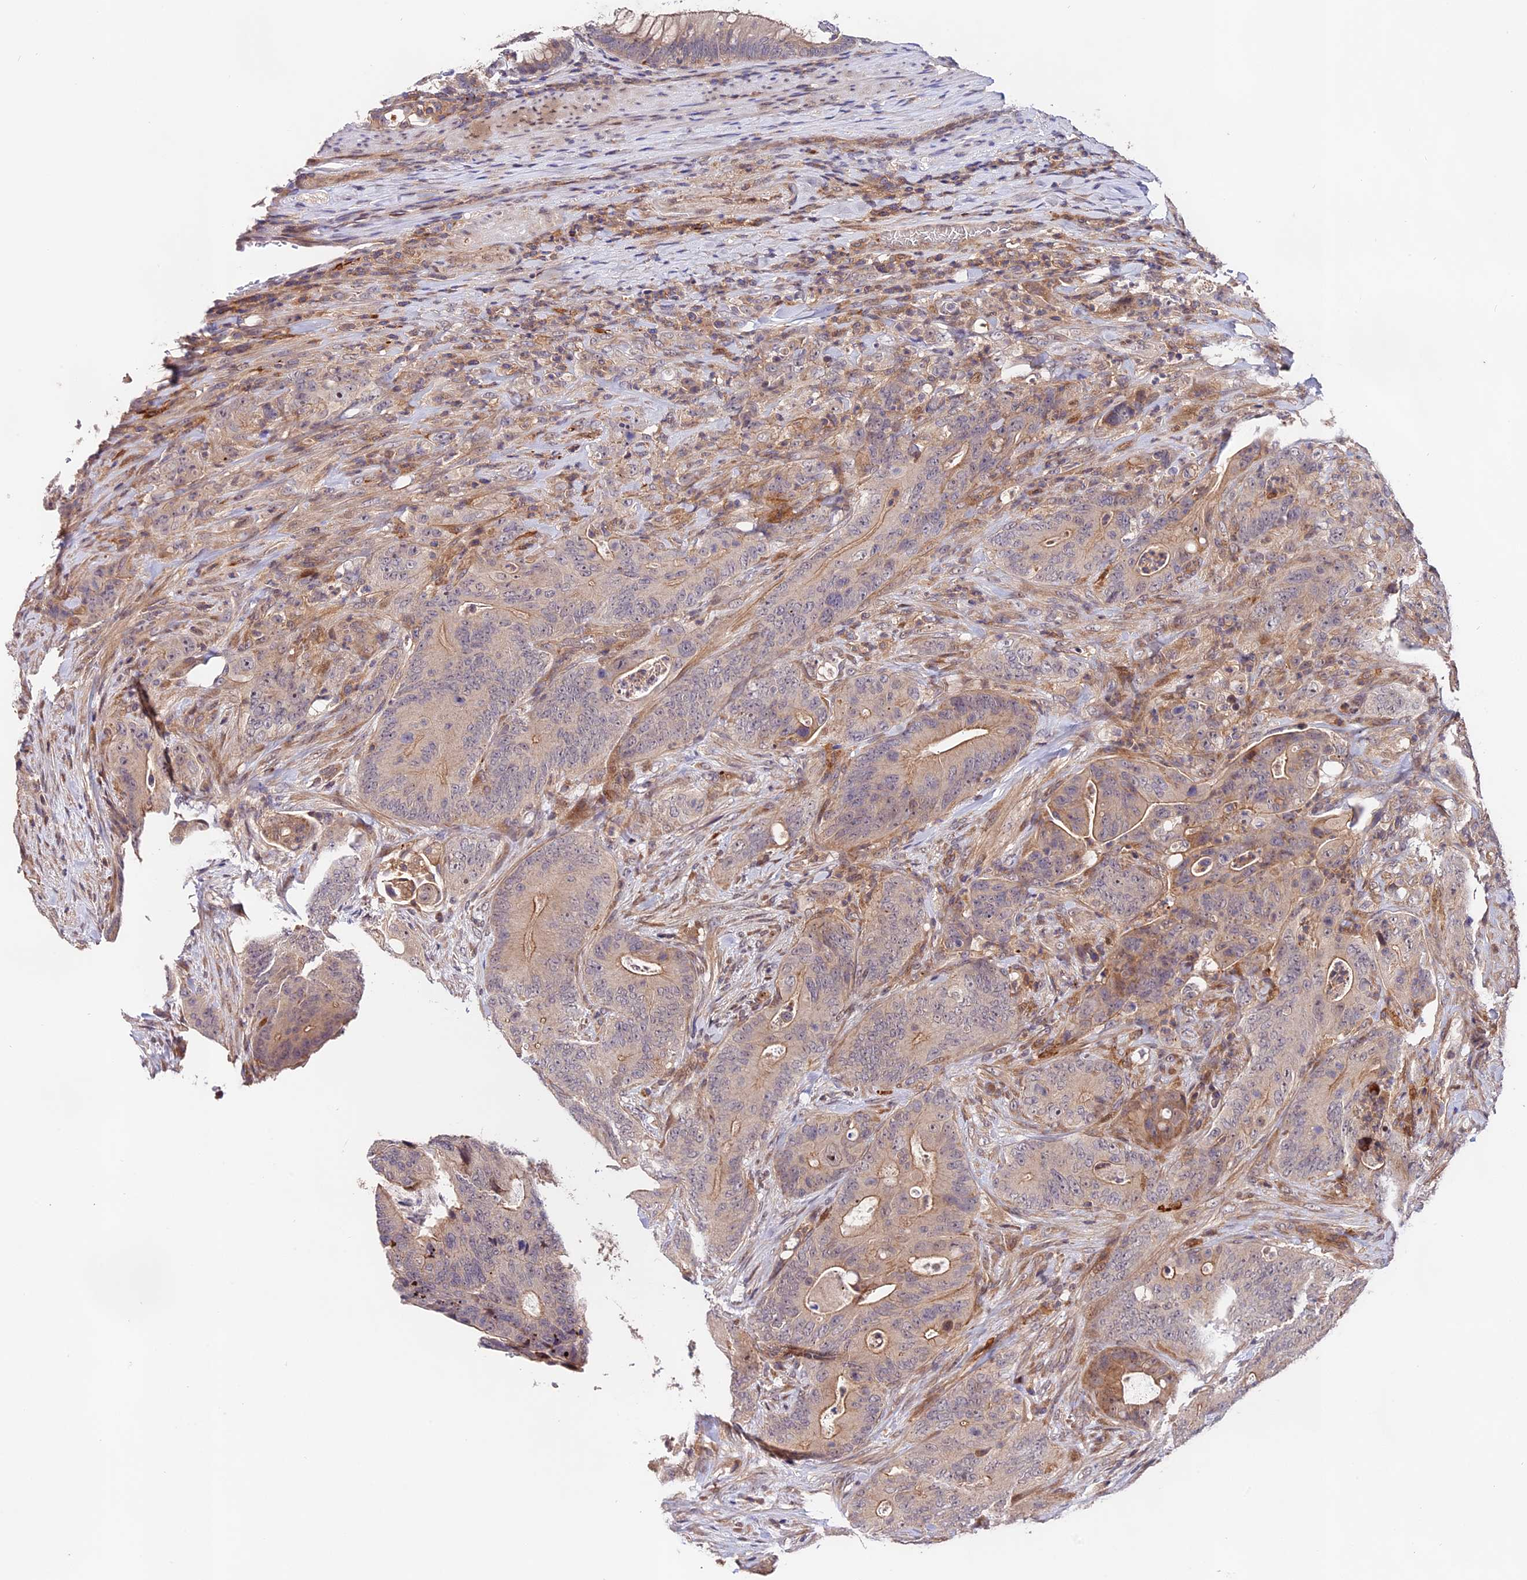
{"staining": {"intensity": "weak", "quantity": "<25%", "location": "cytoplasmic/membranous"}, "tissue": "colorectal cancer", "cell_type": "Tumor cells", "image_type": "cancer", "snomed": [{"axis": "morphology", "description": "Normal tissue, NOS"}, {"axis": "topography", "description": "Colon"}], "caption": "IHC image of neoplastic tissue: human colorectal cancer stained with DAB demonstrates no significant protein positivity in tumor cells.", "gene": "CACNA1H", "patient": {"sex": "female", "age": 82}}